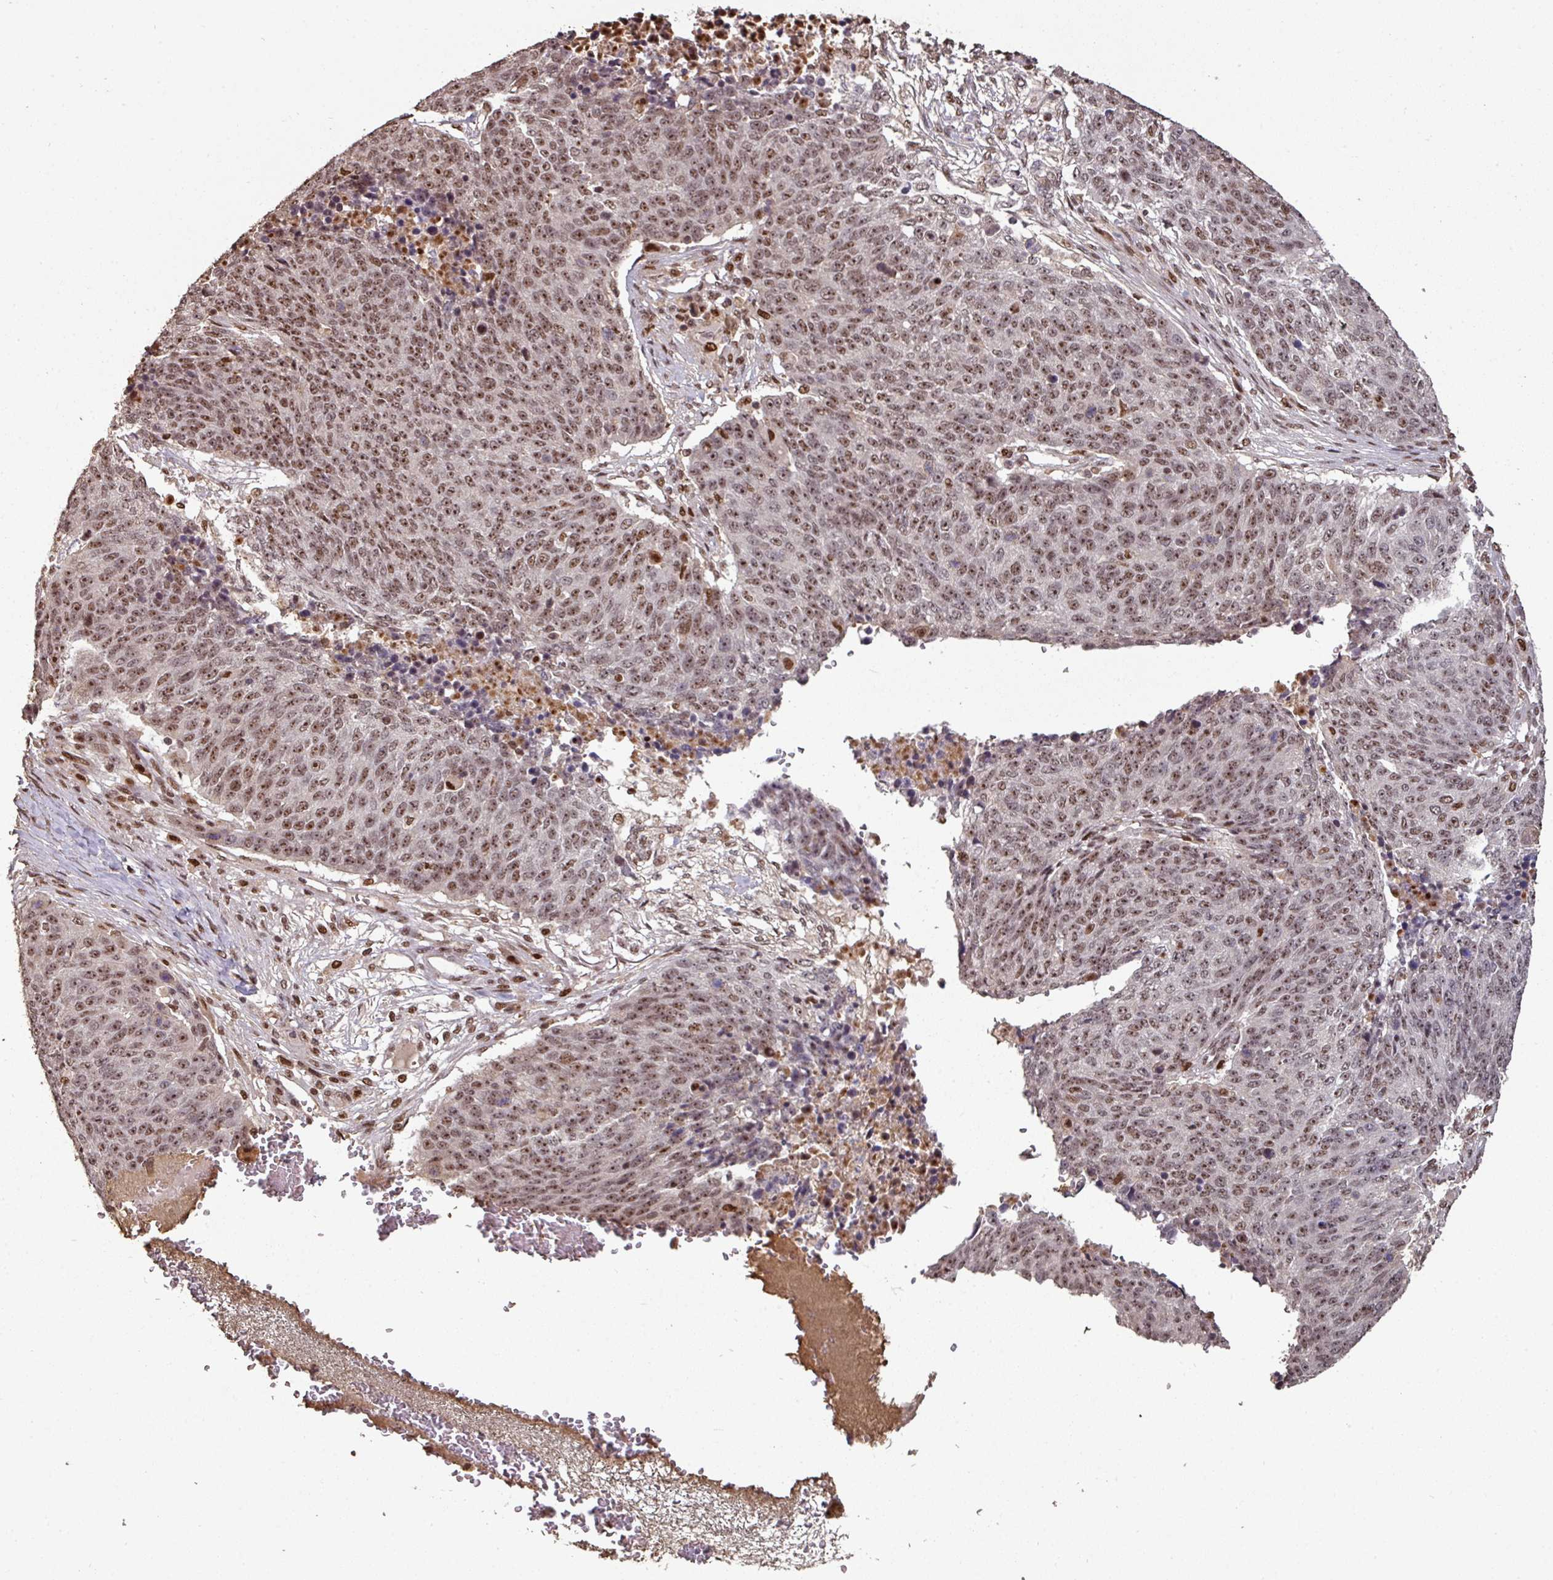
{"staining": {"intensity": "moderate", "quantity": ">75%", "location": "nuclear"}, "tissue": "lung cancer", "cell_type": "Tumor cells", "image_type": "cancer", "snomed": [{"axis": "morphology", "description": "Normal tissue, NOS"}, {"axis": "morphology", "description": "Squamous cell carcinoma, NOS"}, {"axis": "topography", "description": "Lymph node"}, {"axis": "topography", "description": "Lung"}], "caption": "Squamous cell carcinoma (lung) stained for a protein demonstrates moderate nuclear positivity in tumor cells. (IHC, brightfield microscopy, high magnification).", "gene": "POLD1", "patient": {"sex": "male", "age": 66}}